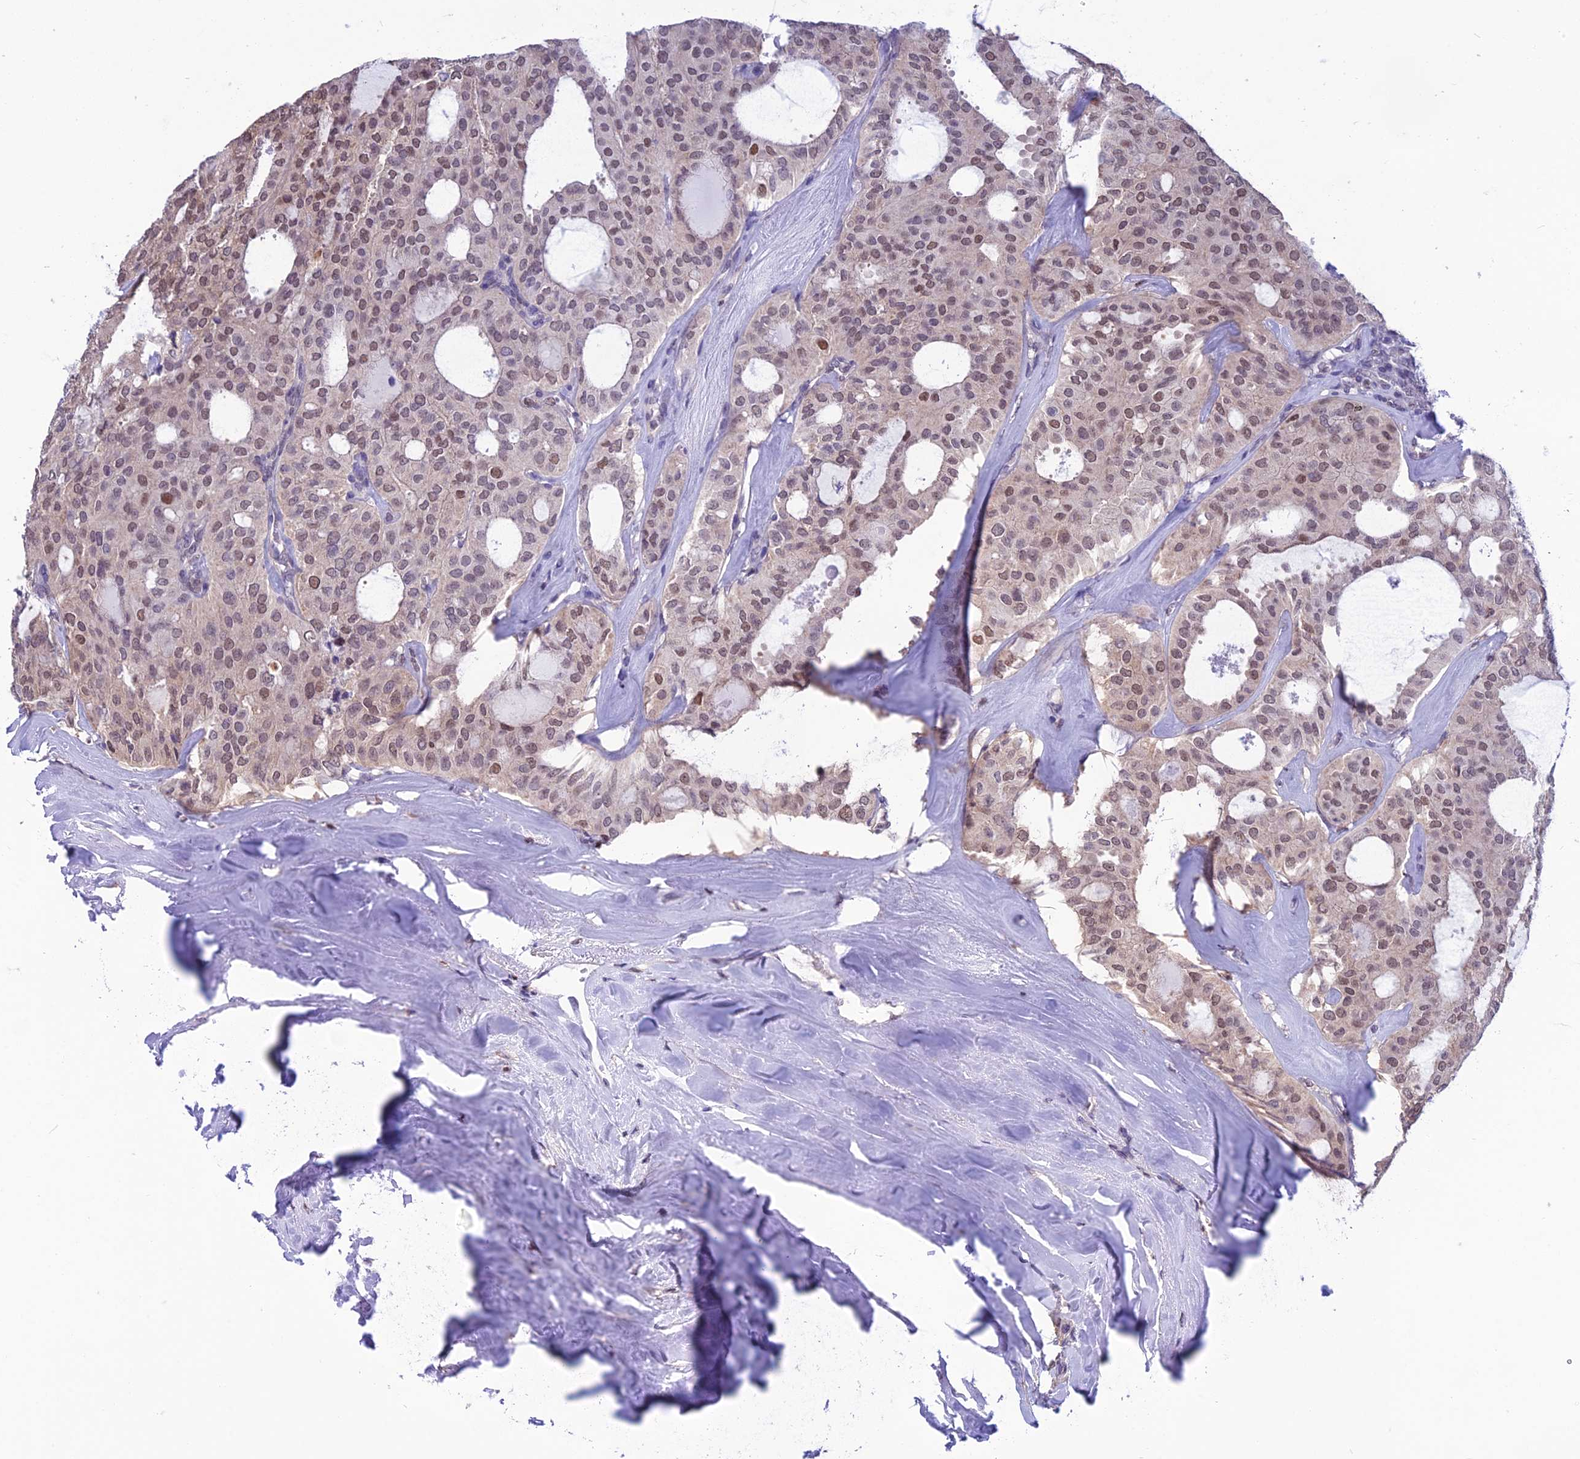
{"staining": {"intensity": "moderate", "quantity": "25%-75%", "location": "nuclear"}, "tissue": "thyroid cancer", "cell_type": "Tumor cells", "image_type": "cancer", "snomed": [{"axis": "morphology", "description": "Follicular adenoma carcinoma, NOS"}, {"axis": "topography", "description": "Thyroid gland"}], "caption": "High-magnification brightfield microscopy of thyroid cancer stained with DAB (3,3'-diaminobenzidine) (brown) and counterstained with hematoxylin (blue). tumor cells exhibit moderate nuclear expression is appreciated in approximately25%-75% of cells.", "gene": "MIS12", "patient": {"sex": "male", "age": 75}}